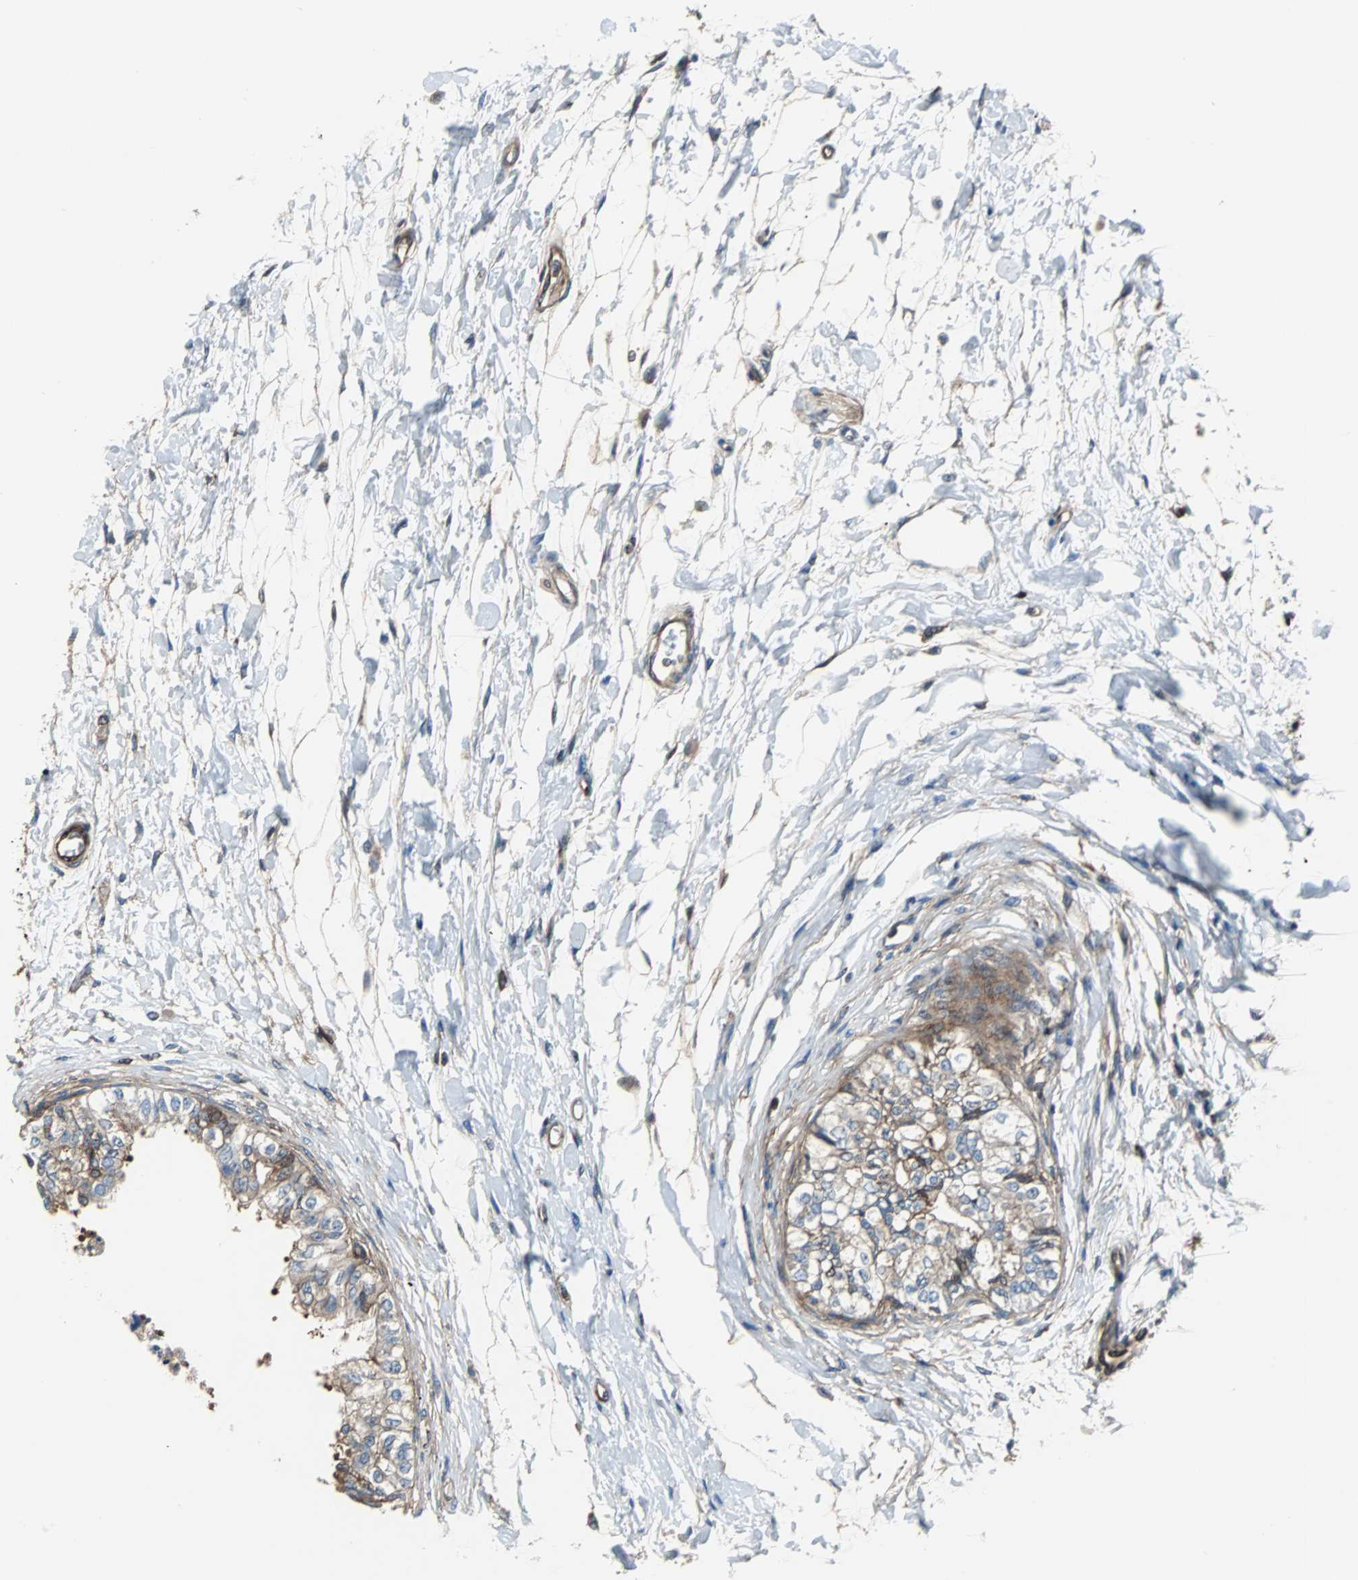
{"staining": {"intensity": "moderate", "quantity": ">75%", "location": "cytoplasmic/membranous"}, "tissue": "epididymis", "cell_type": "Glandular cells", "image_type": "normal", "snomed": [{"axis": "morphology", "description": "Normal tissue, NOS"}, {"axis": "morphology", "description": "Adenocarcinoma, metastatic, NOS"}, {"axis": "topography", "description": "Testis"}, {"axis": "topography", "description": "Epididymis"}], "caption": "Protein expression by IHC demonstrates moderate cytoplasmic/membranous expression in approximately >75% of glandular cells in normal epididymis.", "gene": "RELA", "patient": {"sex": "male", "age": 26}}